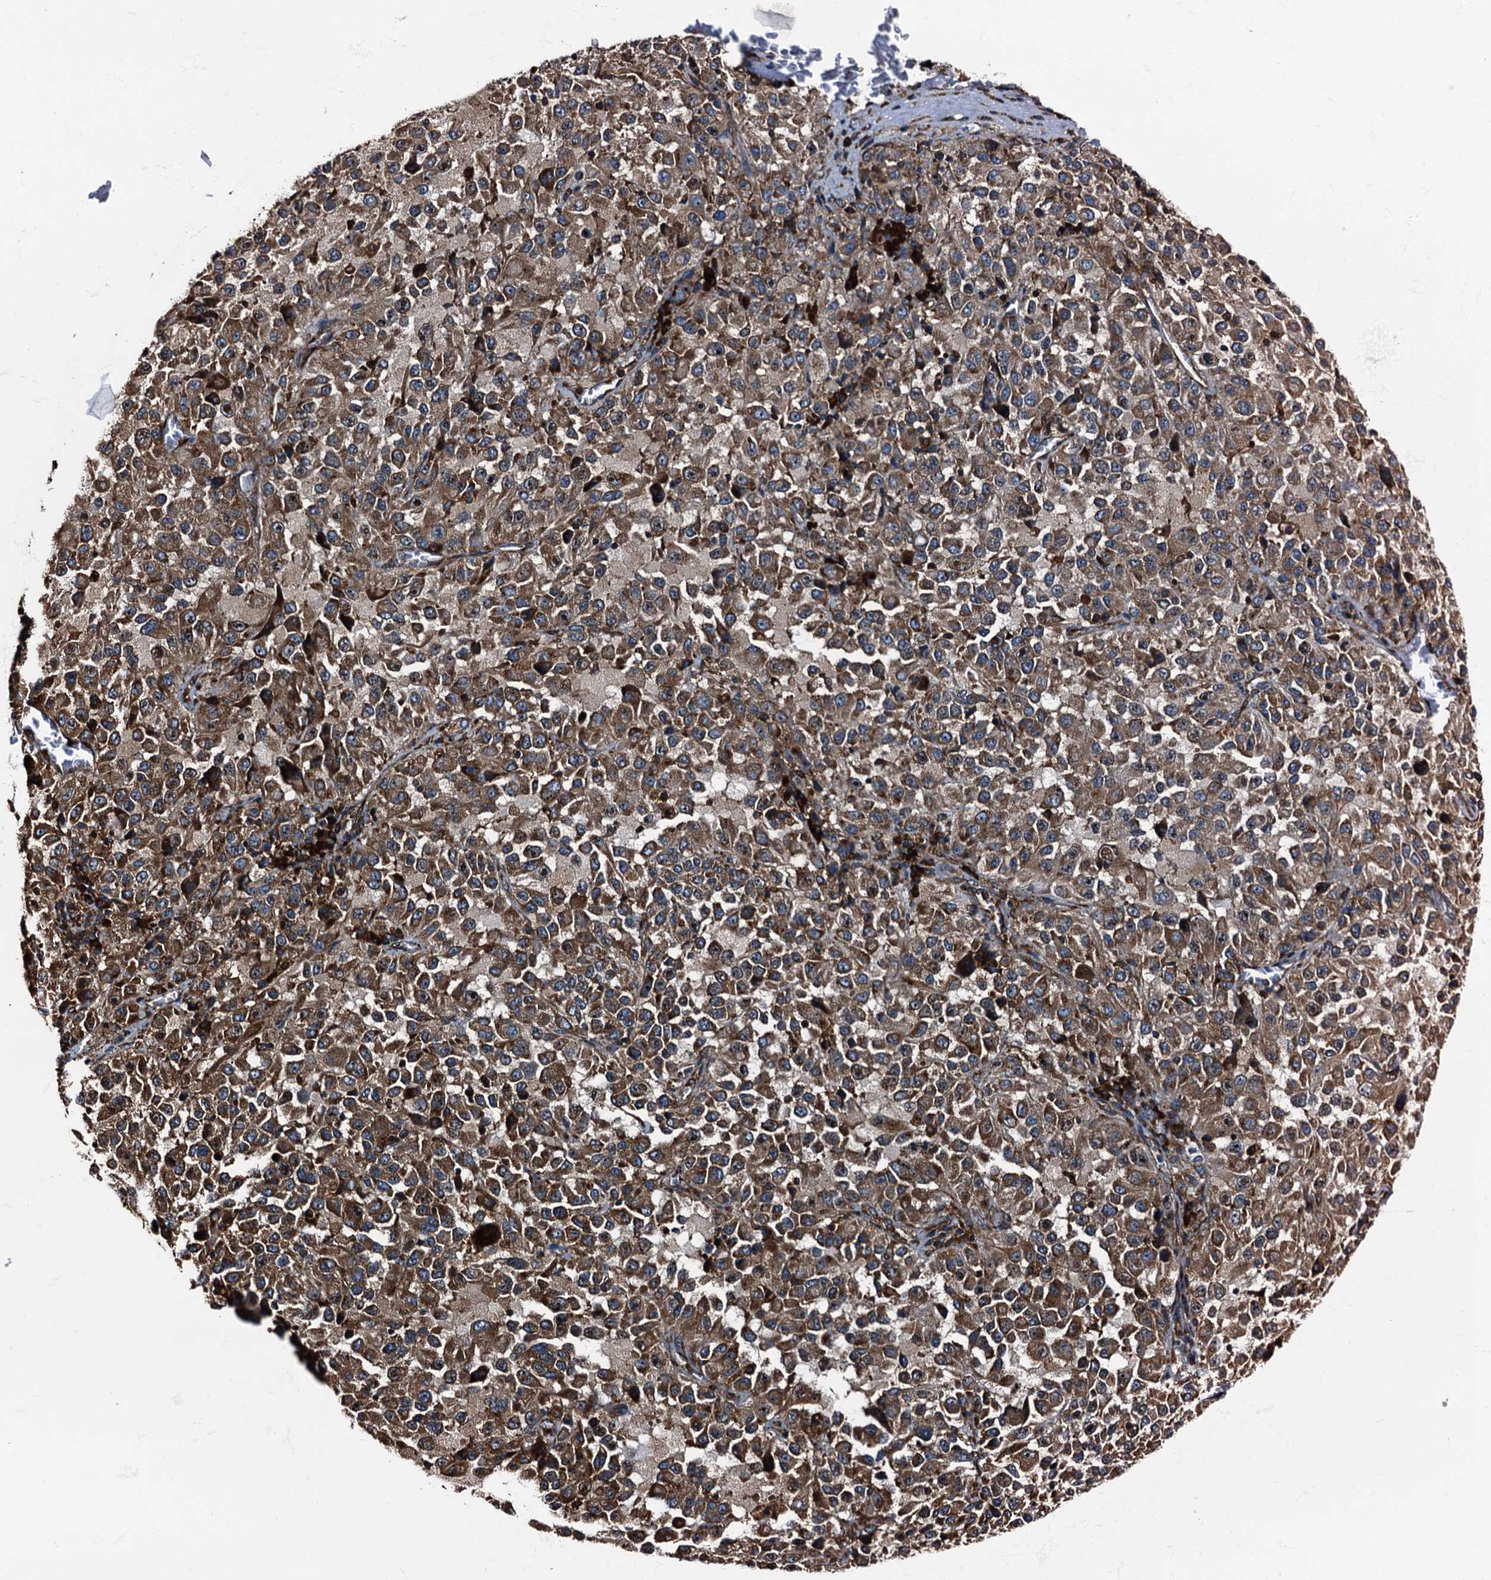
{"staining": {"intensity": "moderate", "quantity": ">75%", "location": "cytoplasmic/membranous"}, "tissue": "melanoma", "cell_type": "Tumor cells", "image_type": "cancer", "snomed": [{"axis": "morphology", "description": "Malignant melanoma, Metastatic site"}, {"axis": "topography", "description": "Lung"}], "caption": "Protein expression analysis of human malignant melanoma (metastatic site) reveals moderate cytoplasmic/membranous staining in approximately >75% of tumor cells. (DAB (3,3'-diaminobenzidine) IHC with brightfield microscopy, high magnification).", "gene": "ATP2C1", "patient": {"sex": "male", "age": 64}}